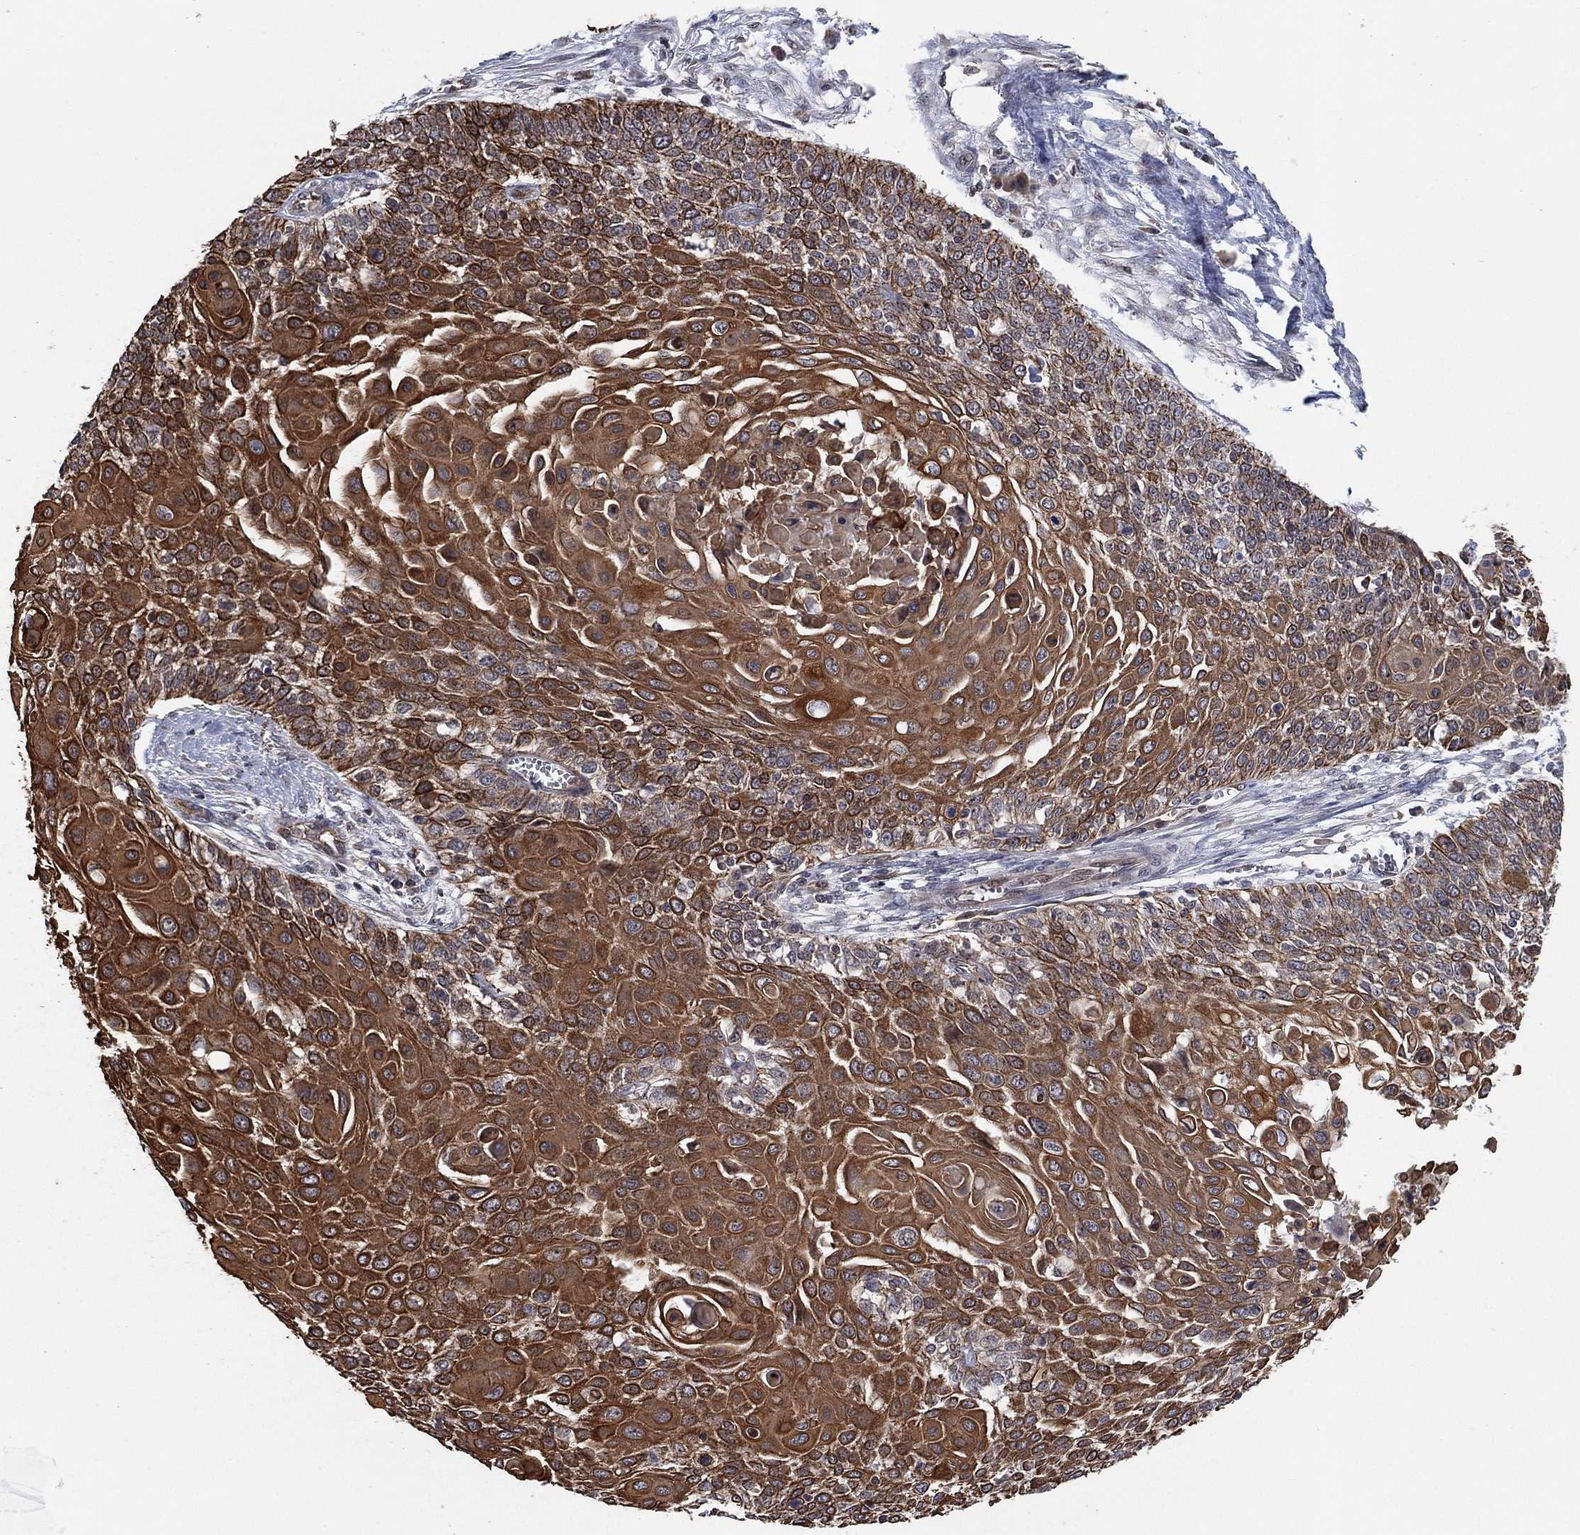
{"staining": {"intensity": "strong", "quantity": ">75%", "location": "cytoplasmic/membranous"}, "tissue": "cervical cancer", "cell_type": "Tumor cells", "image_type": "cancer", "snomed": [{"axis": "morphology", "description": "Squamous cell carcinoma, NOS"}, {"axis": "topography", "description": "Cervix"}], "caption": "A photomicrograph of squamous cell carcinoma (cervical) stained for a protein demonstrates strong cytoplasmic/membranous brown staining in tumor cells. (DAB IHC with brightfield microscopy, high magnification).", "gene": "TMCO1", "patient": {"sex": "female", "age": 39}}